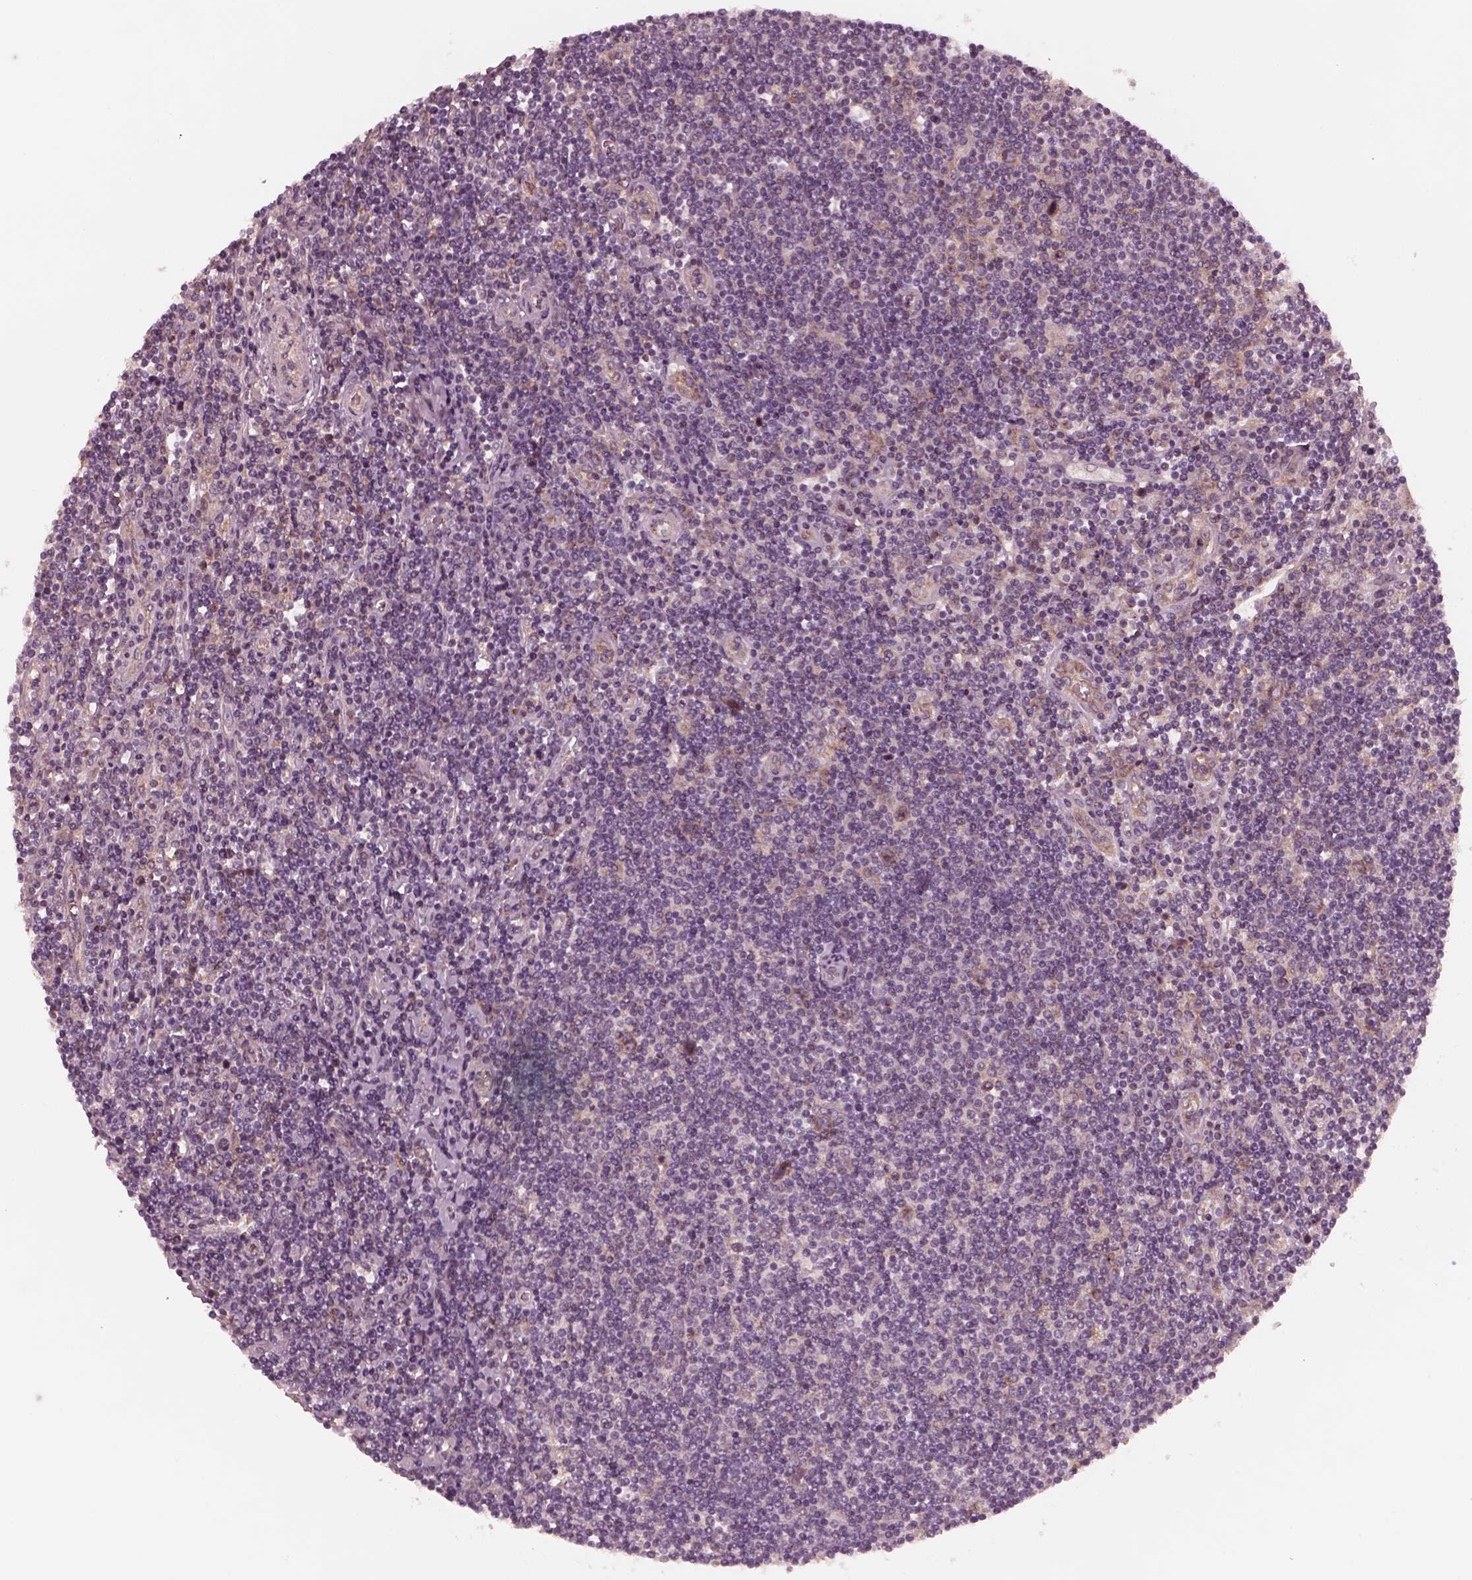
{"staining": {"intensity": "moderate", "quantity": ">75%", "location": "cytoplasmic/membranous"}, "tissue": "lymphoma", "cell_type": "Tumor cells", "image_type": "cancer", "snomed": [{"axis": "morphology", "description": "Hodgkin's disease, NOS"}, {"axis": "topography", "description": "Lymph node"}], "caption": "Human Hodgkin's disease stained with a brown dye demonstrates moderate cytoplasmic/membranous positive expression in approximately >75% of tumor cells.", "gene": "TUBG1", "patient": {"sex": "male", "age": 40}}